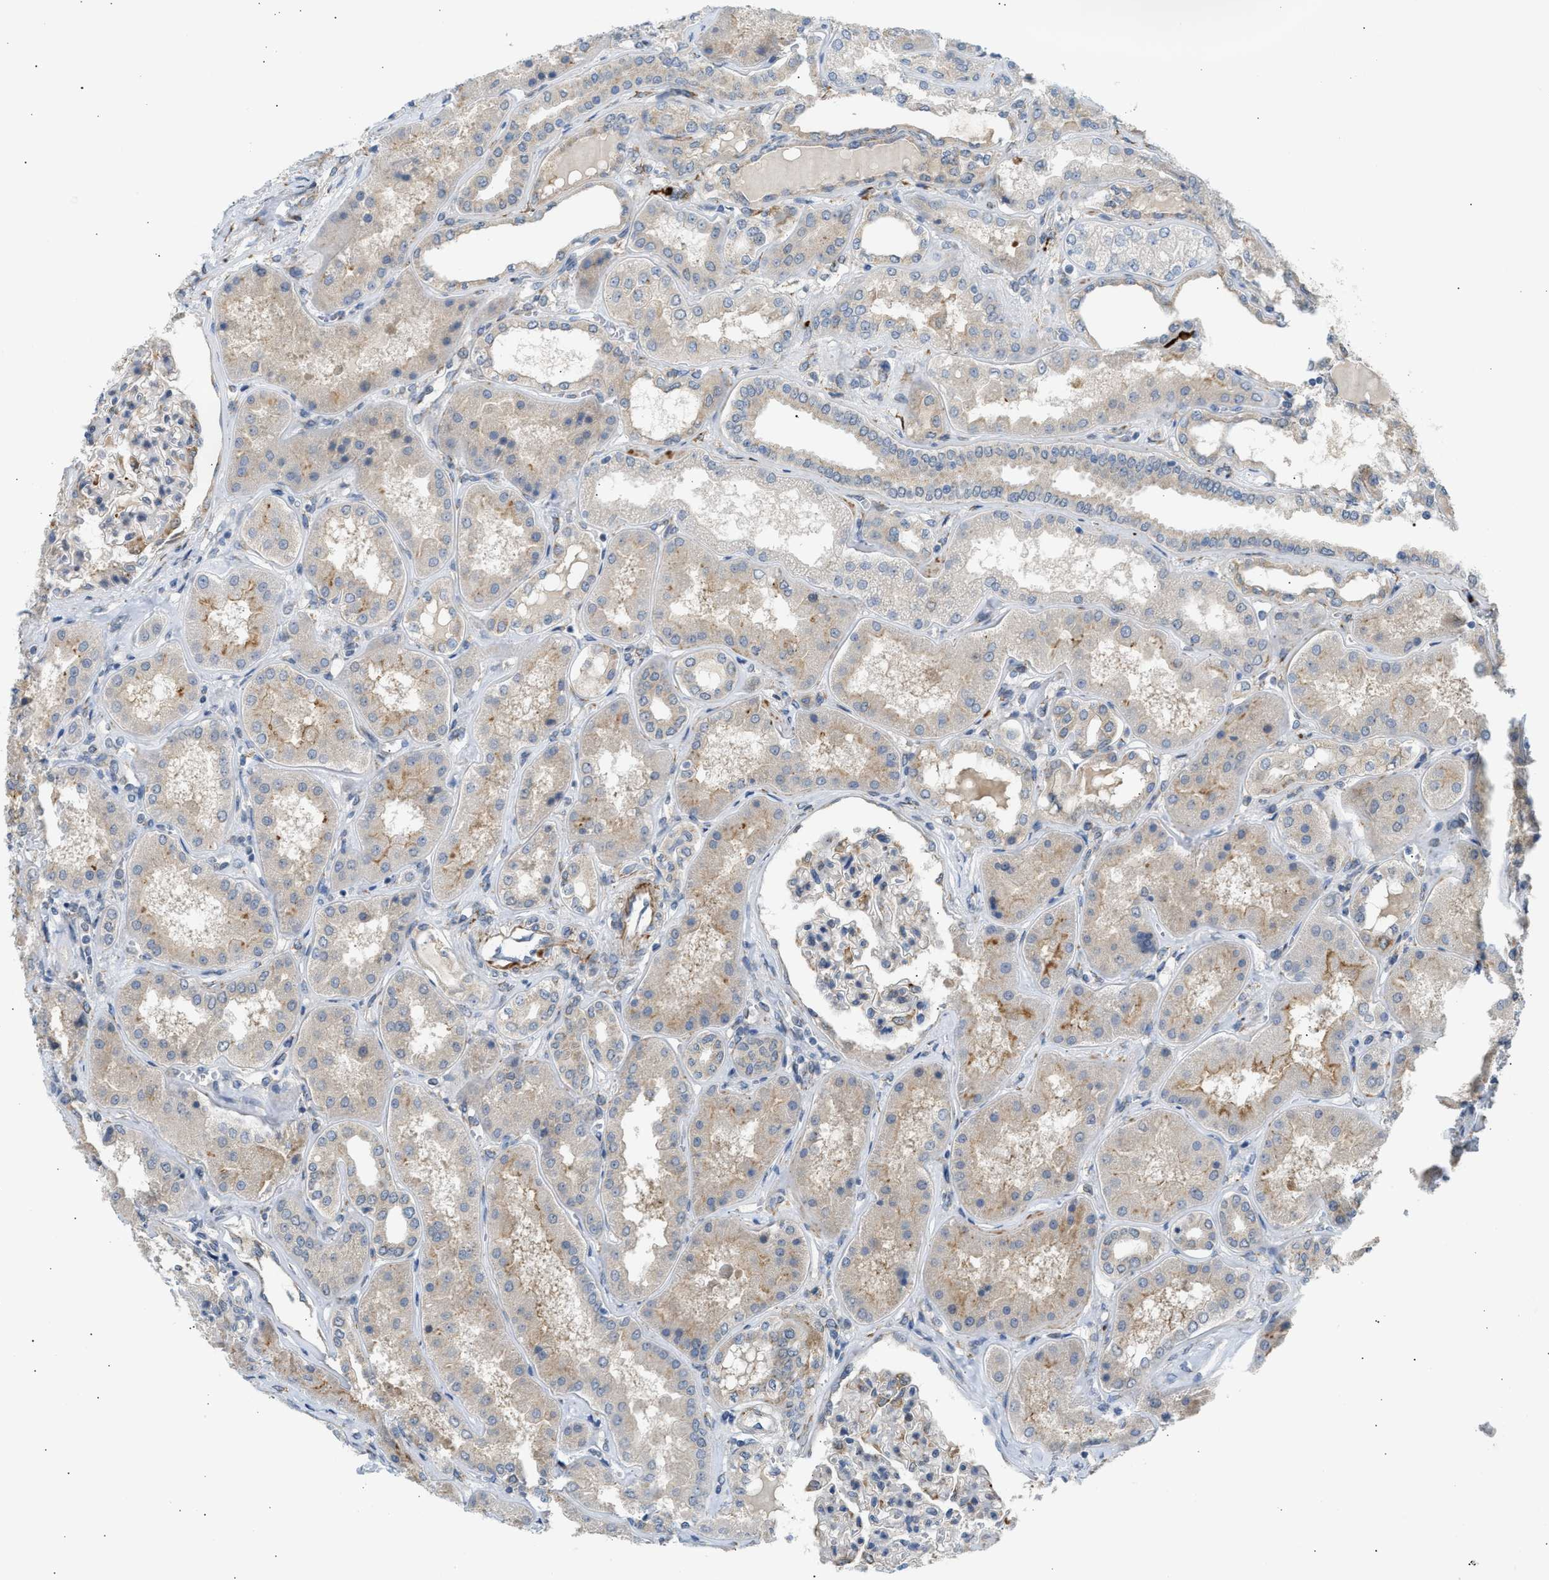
{"staining": {"intensity": "moderate", "quantity": "<25%", "location": "cytoplasmic/membranous"}, "tissue": "kidney", "cell_type": "Cells in glomeruli", "image_type": "normal", "snomed": [{"axis": "morphology", "description": "Normal tissue, NOS"}, {"axis": "topography", "description": "Kidney"}], "caption": "An image showing moderate cytoplasmic/membranous positivity in about <25% of cells in glomeruli in benign kidney, as visualized by brown immunohistochemical staining.", "gene": "KCNC2", "patient": {"sex": "female", "age": 56}}